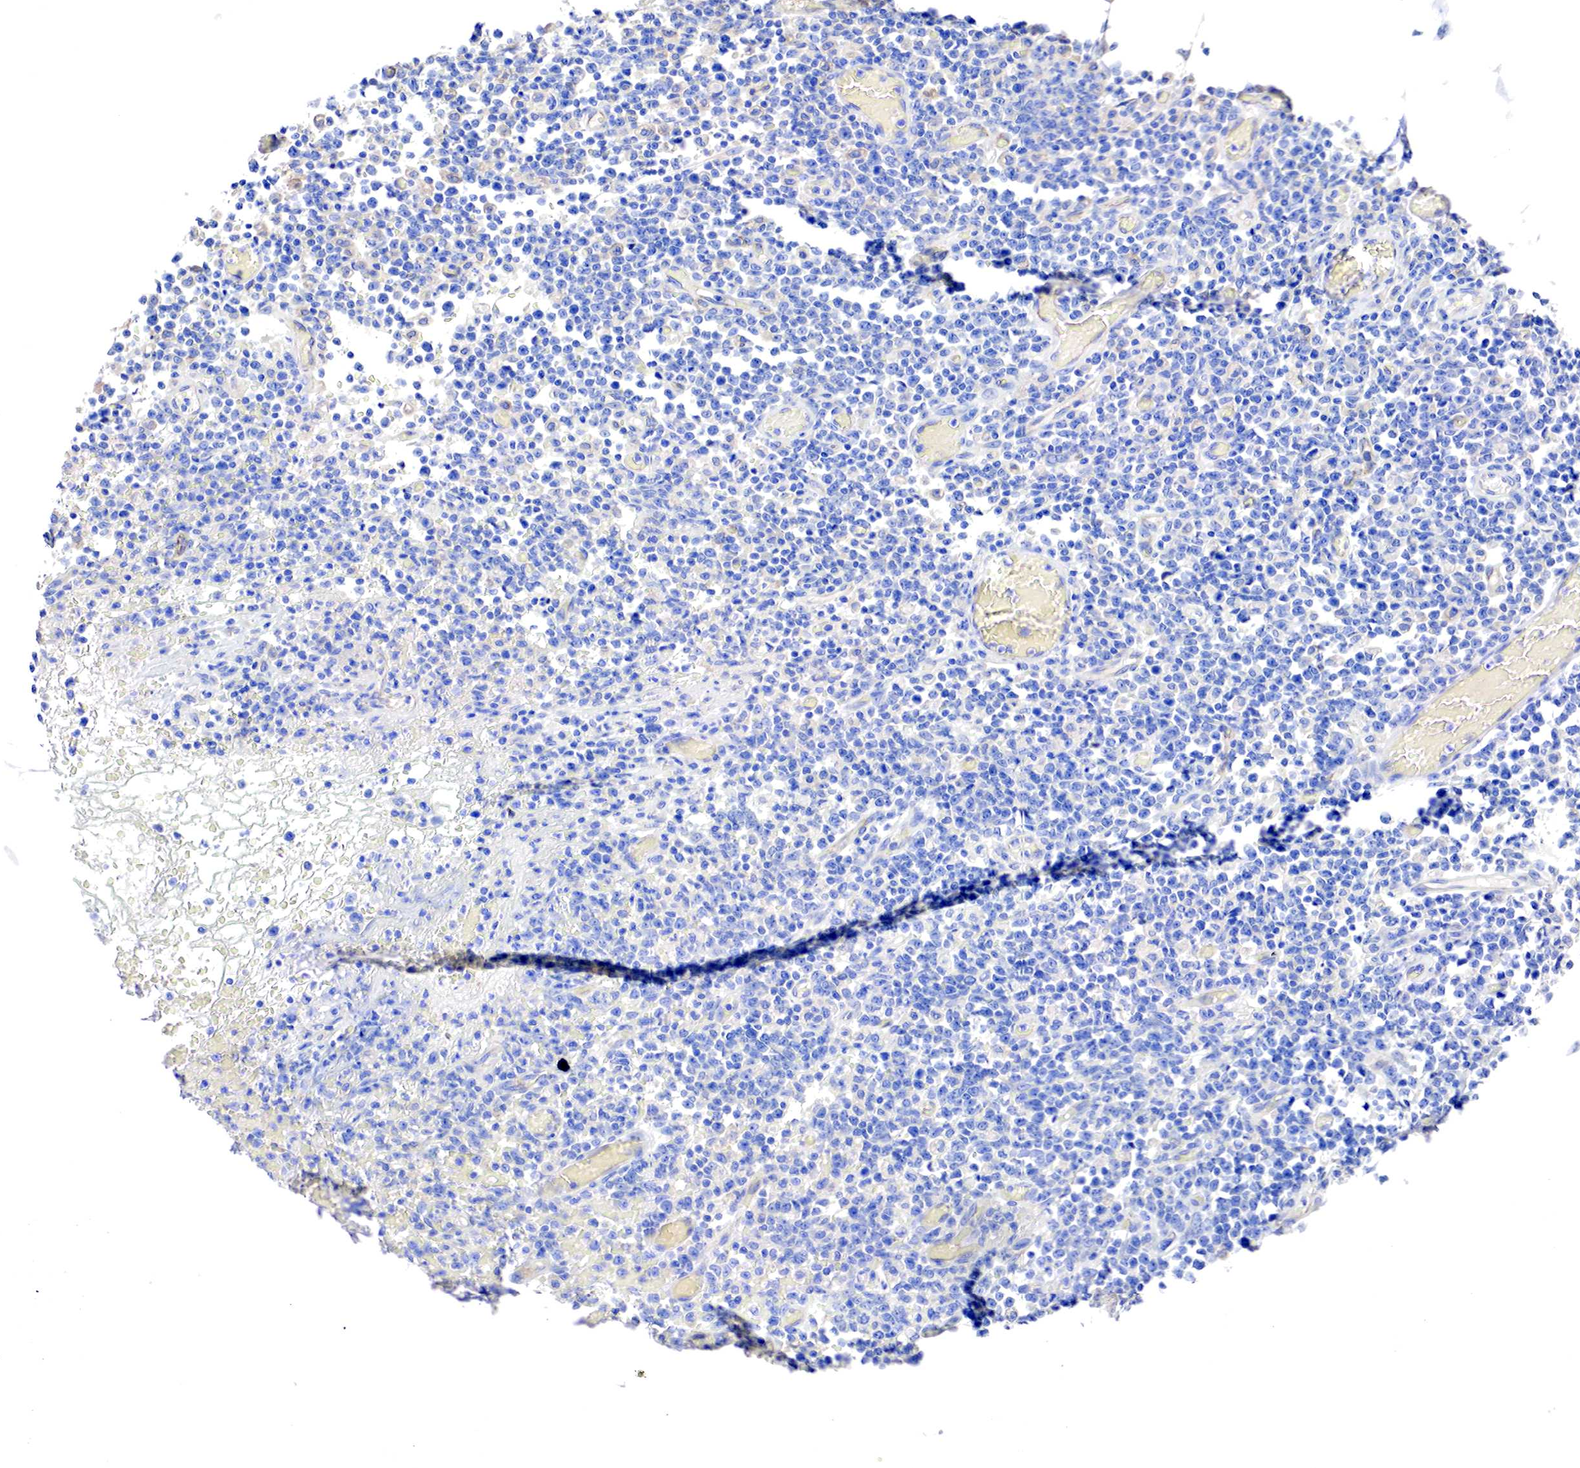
{"staining": {"intensity": "negative", "quantity": "none", "location": "none"}, "tissue": "lymphoma", "cell_type": "Tumor cells", "image_type": "cancer", "snomed": [{"axis": "morphology", "description": "Malignant lymphoma, non-Hodgkin's type, High grade"}, {"axis": "topography", "description": "Colon"}], "caption": "DAB (3,3'-diaminobenzidine) immunohistochemical staining of human malignant lymphoma, non-Hodgkin's type (high-grade) exhibits no significant positivity in tumor cells.", "gene": "RDX", "patient": {"sex": "male", "age": 82}}